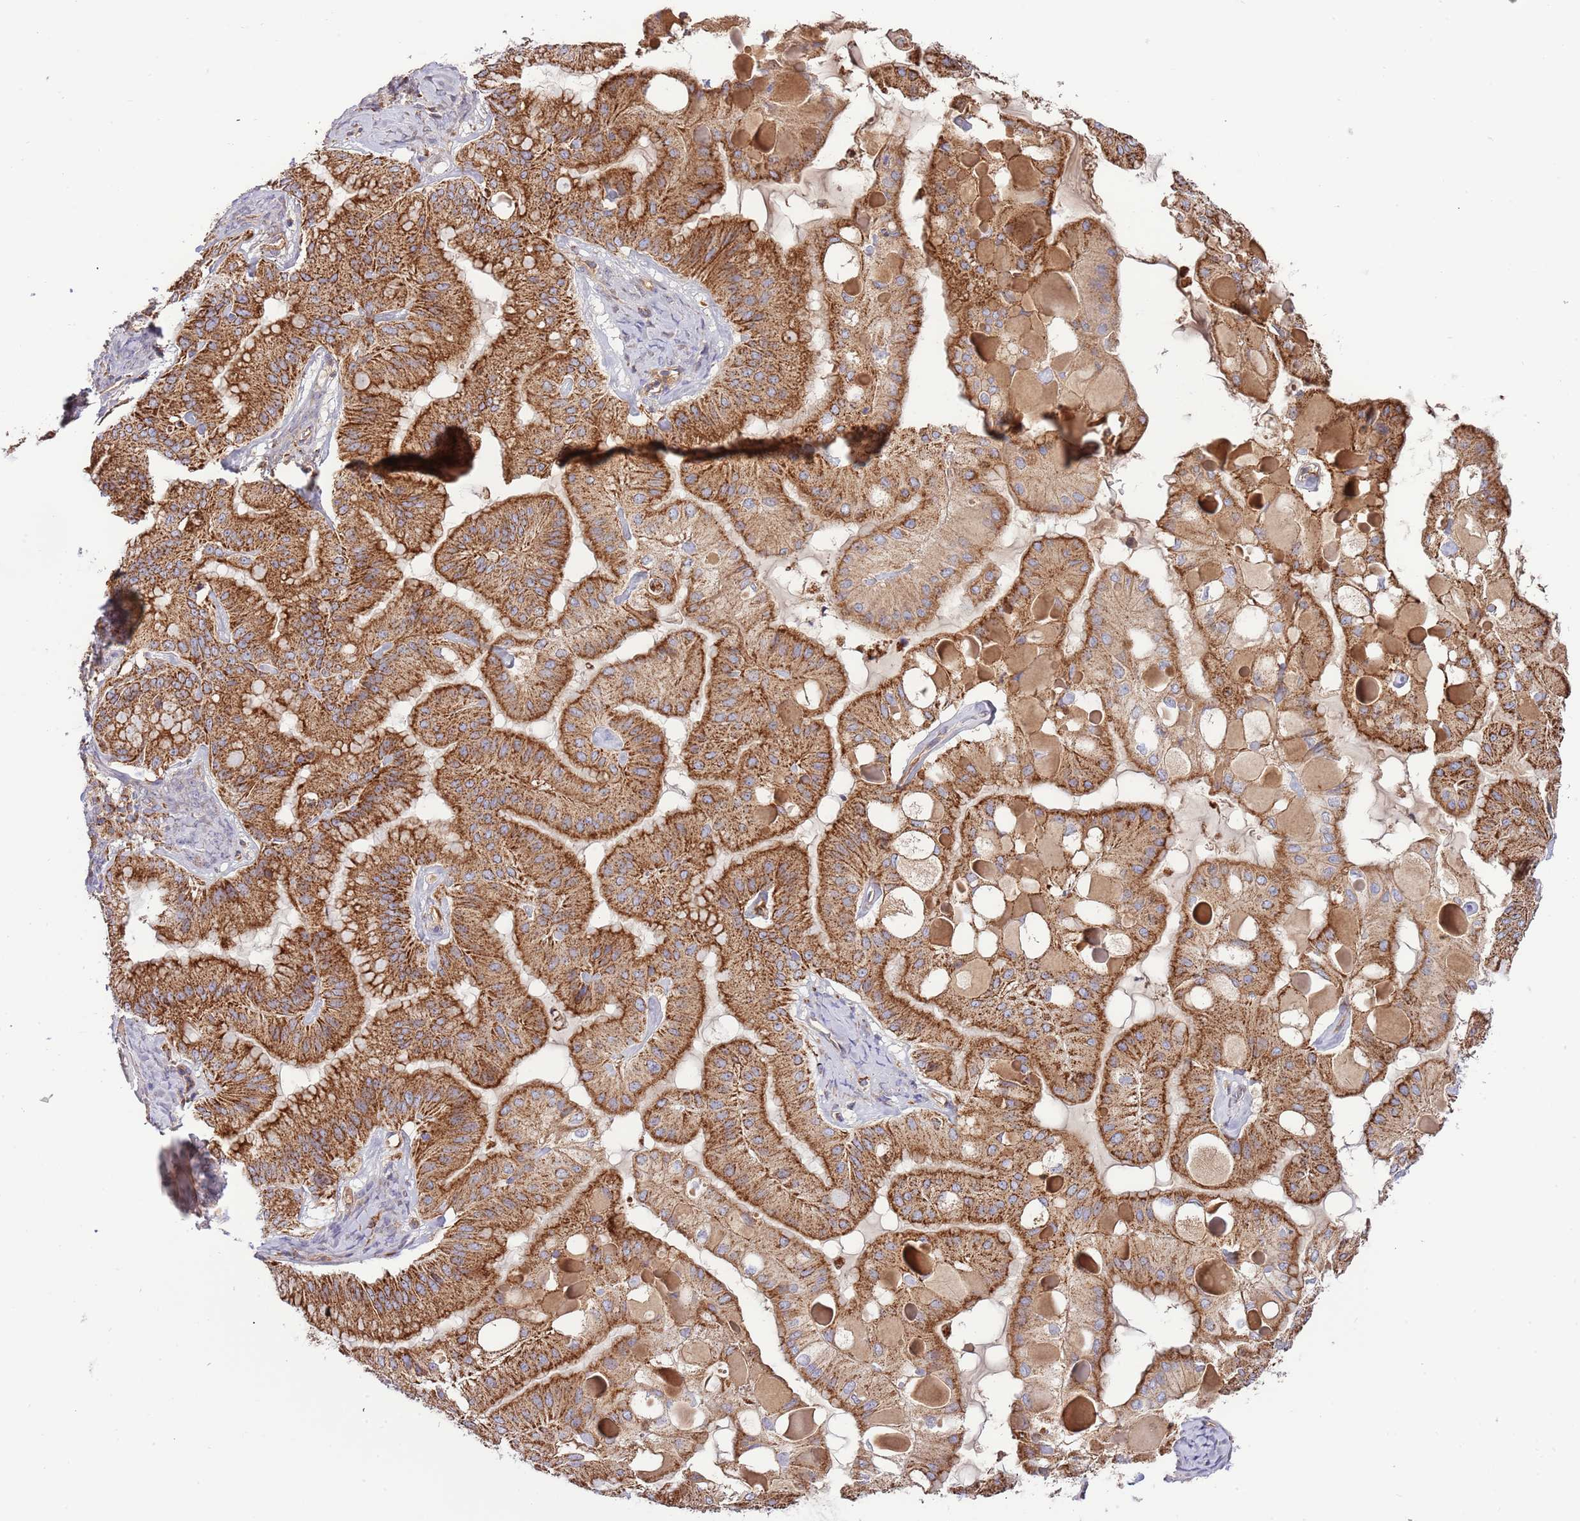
{"staining": {"intensity": "strong", "quantity": ">75%", "location": "cytoplasmic/membranous"}, "tissue": "ovarian cancer", "cell_type": "Tumor cells", "image_type": "cancer", "snomed": [{"axis": "morphology", "description": "Cystadenocarcinoma, mucinous, NOS"}, {"axis": "topography", "description": "Ovary"}], "caption": "IHC (DAB (3,3'-diaminobenzidine)) staining of mucinous cystadenocarcinoma (ovarian) shows strong cytoplasmic/membranous protein expression in about >75% of tumor cells.", "gene": "DOCK6", "patient": {"sex": "female", "age": 61}}